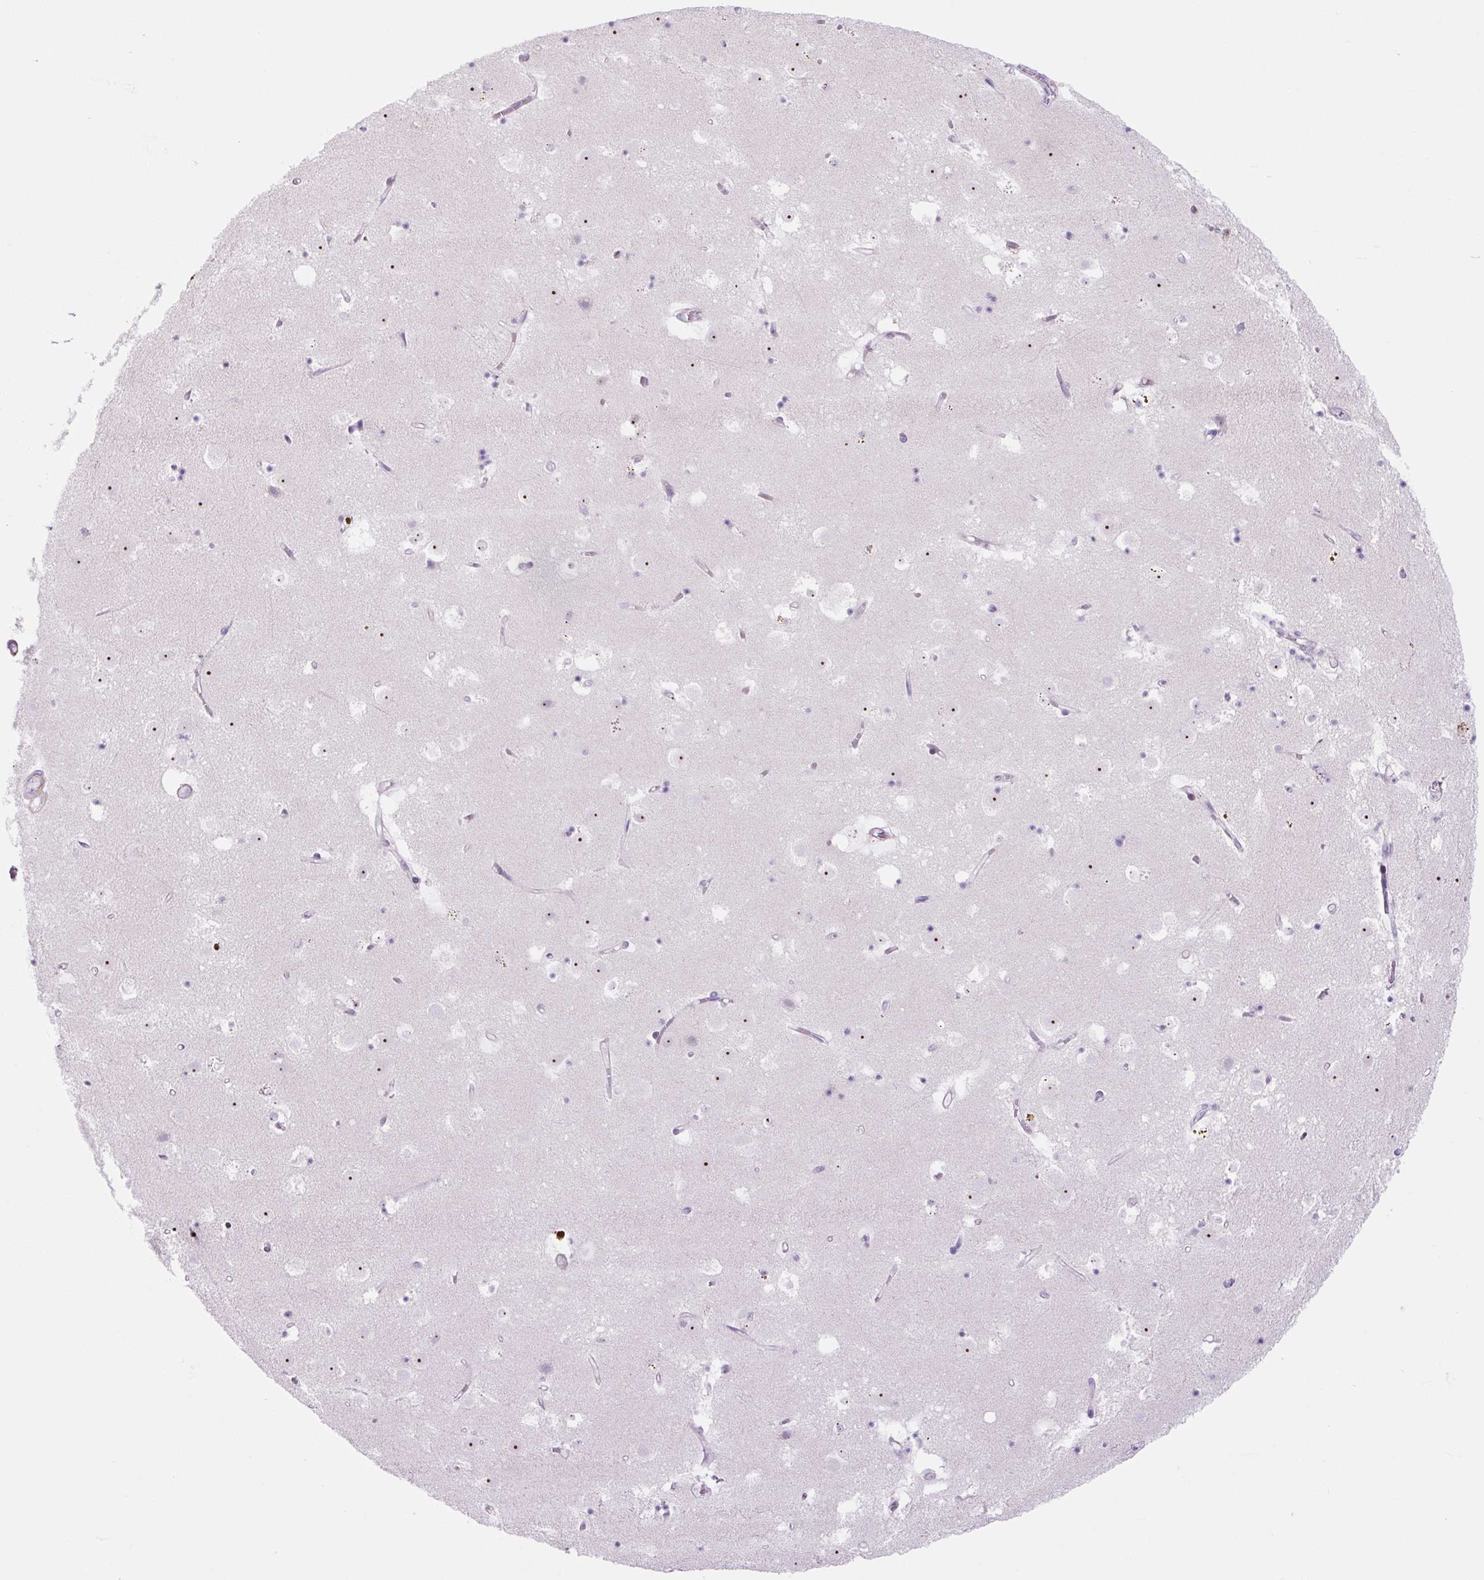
{"staining": {"intensity": "negative", "quantity": "none", "location": "none"}, "tissue": "caudate", "cell_type": "Glial cells", "image_type": "normal", "snomed": [{"axis": "morphology", "description": "Normal tissue, NOS"}, {"axis": "topography", "description": "Lateral ventricle wall"}], "caption": "Benign caudate was stained to show a protein in brown. There is no significant positivity in glial cells.", "gene": "RRS1", "patient": {"sex": "male", "age": 58}}